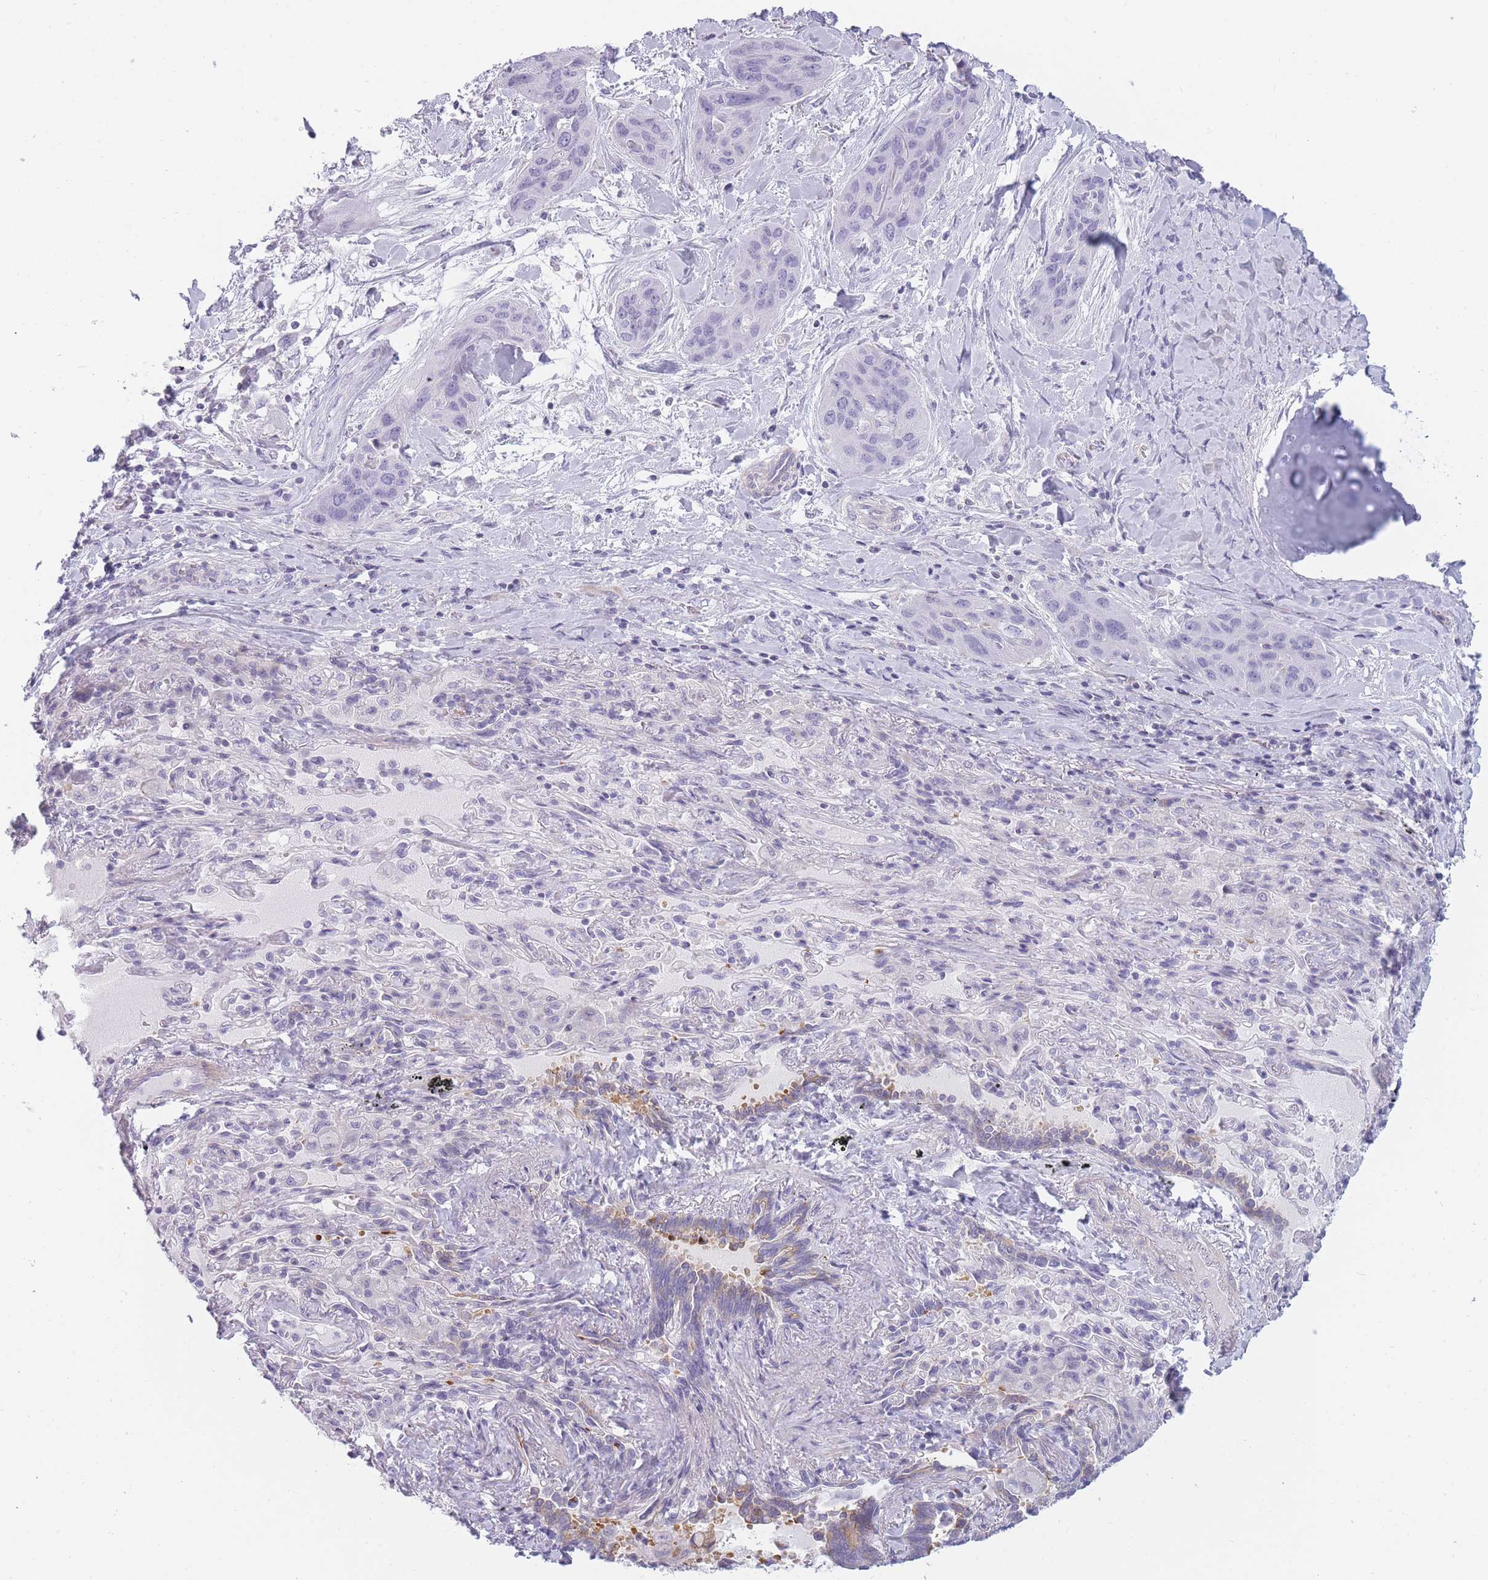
{"staining": {"intensity": "negative", "quantity": "none", "location": "none"}, "tissue": "lung cancer", "cell_type": "Tumor cells", "image_type": "cancer", "snomed": [{"axis": "morphology", "description": "Squamous cell carcinoma, NOS"}, {"axis": "topography", "description": "Lung"}], "caption": "DAB immunohistochemical staining of lung cancer shows no significant expression in tumor cells. Nuclei are stained in blue.", "gene": "GGT1", "patient": {"sex": "female", "age": 70}}